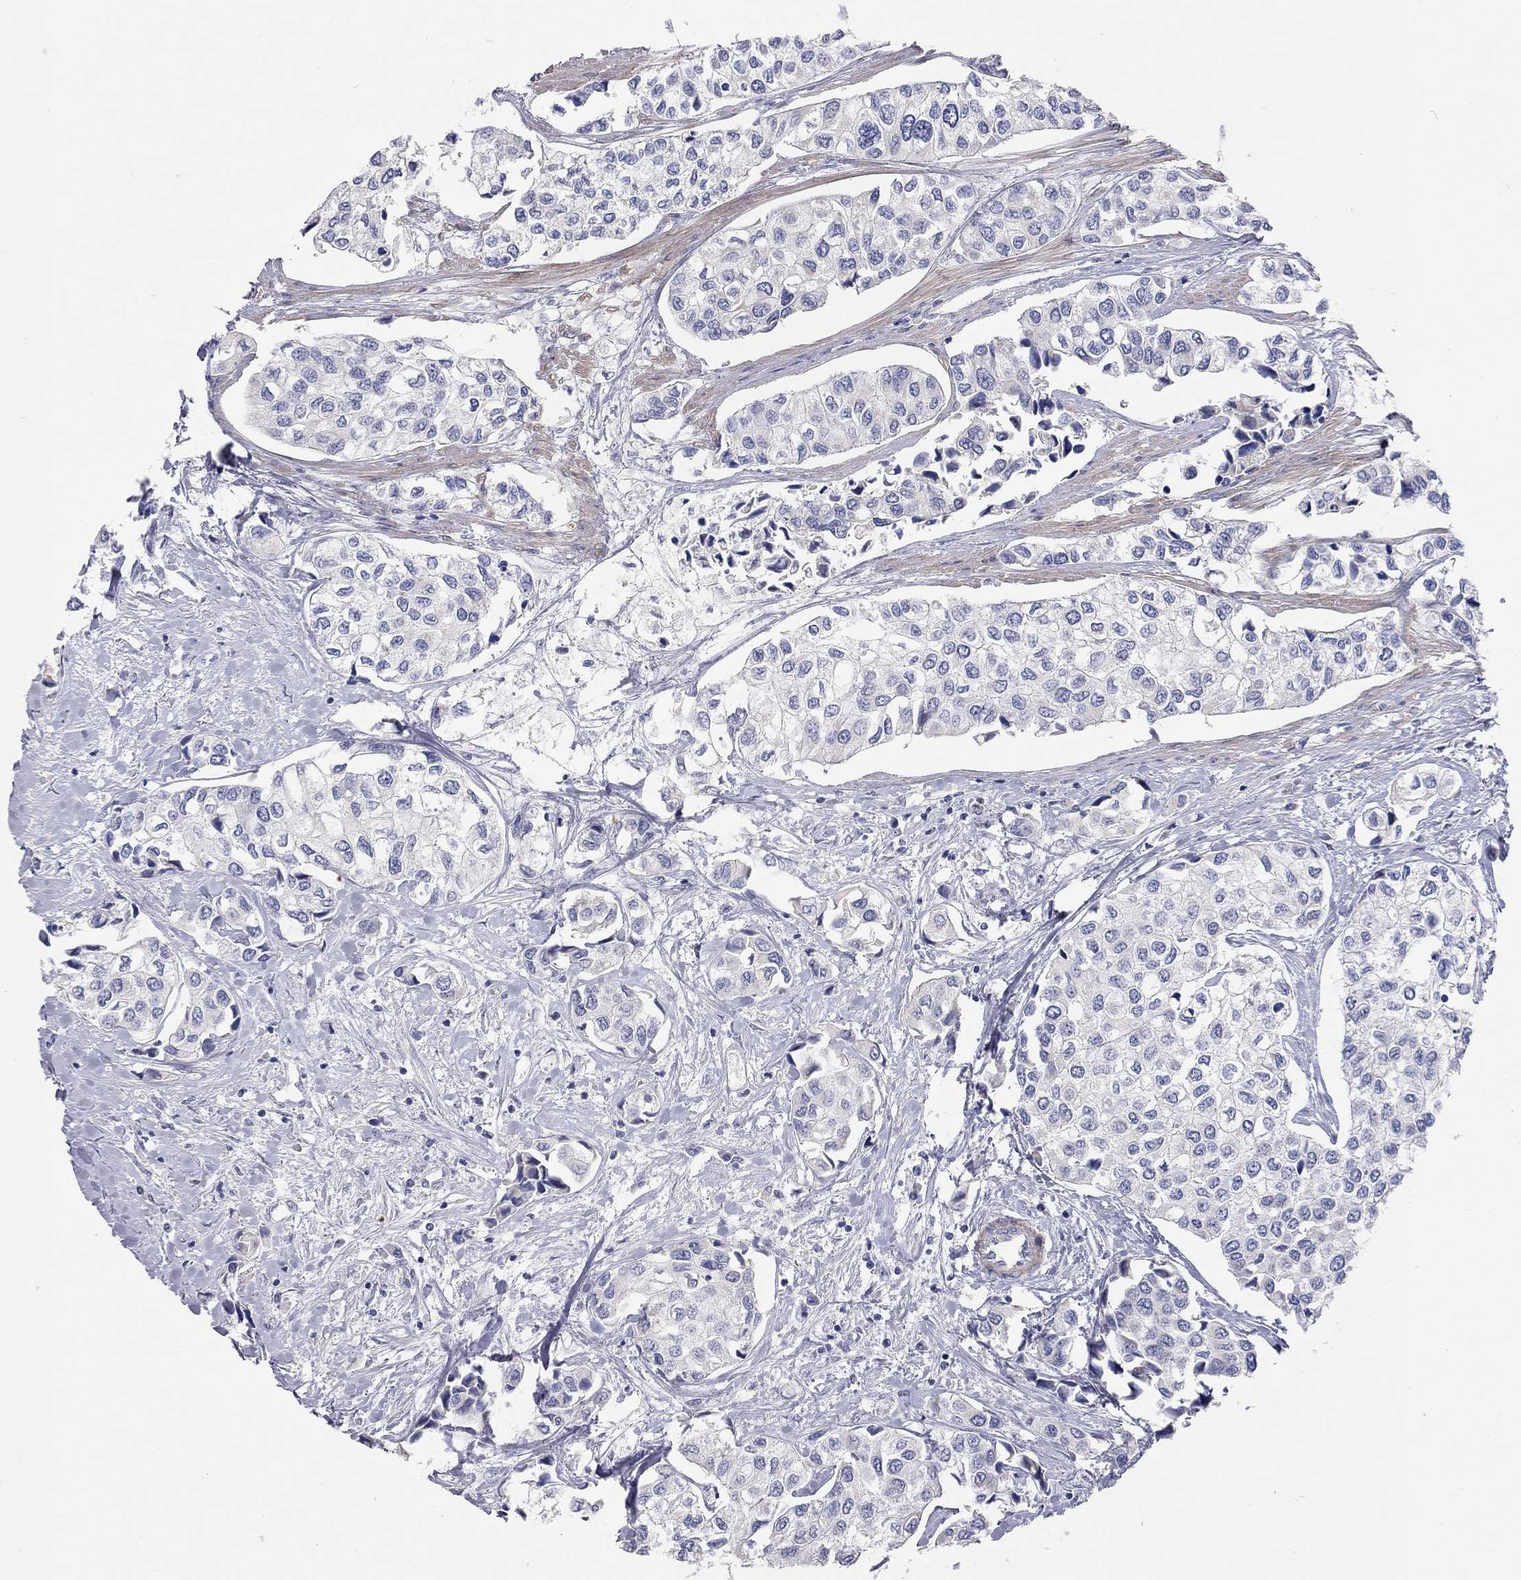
{"staining": {"intensity": "negative", "quantity": "none", "location": "none"}, "tissue": "urothelial cancer", "cell_type": "Tumor cells", "image_type": "cancer", "snomed": [{"axis": "morphology", "description": "Urothelial carcinoma, High grade"}, {"axis": "topography", "description": "Urinary bladder"}], "caption": "Immunohistochemistry (IHC) image of urothelial cancer stained for a protein (brown), which demonstrates no expression in tumor cells. (Immunohistochemistry (IHC), brightfield microscopy, high magnification).", "gene": "PAPSS2", "patient": {"sex": "male", "age": 73}}